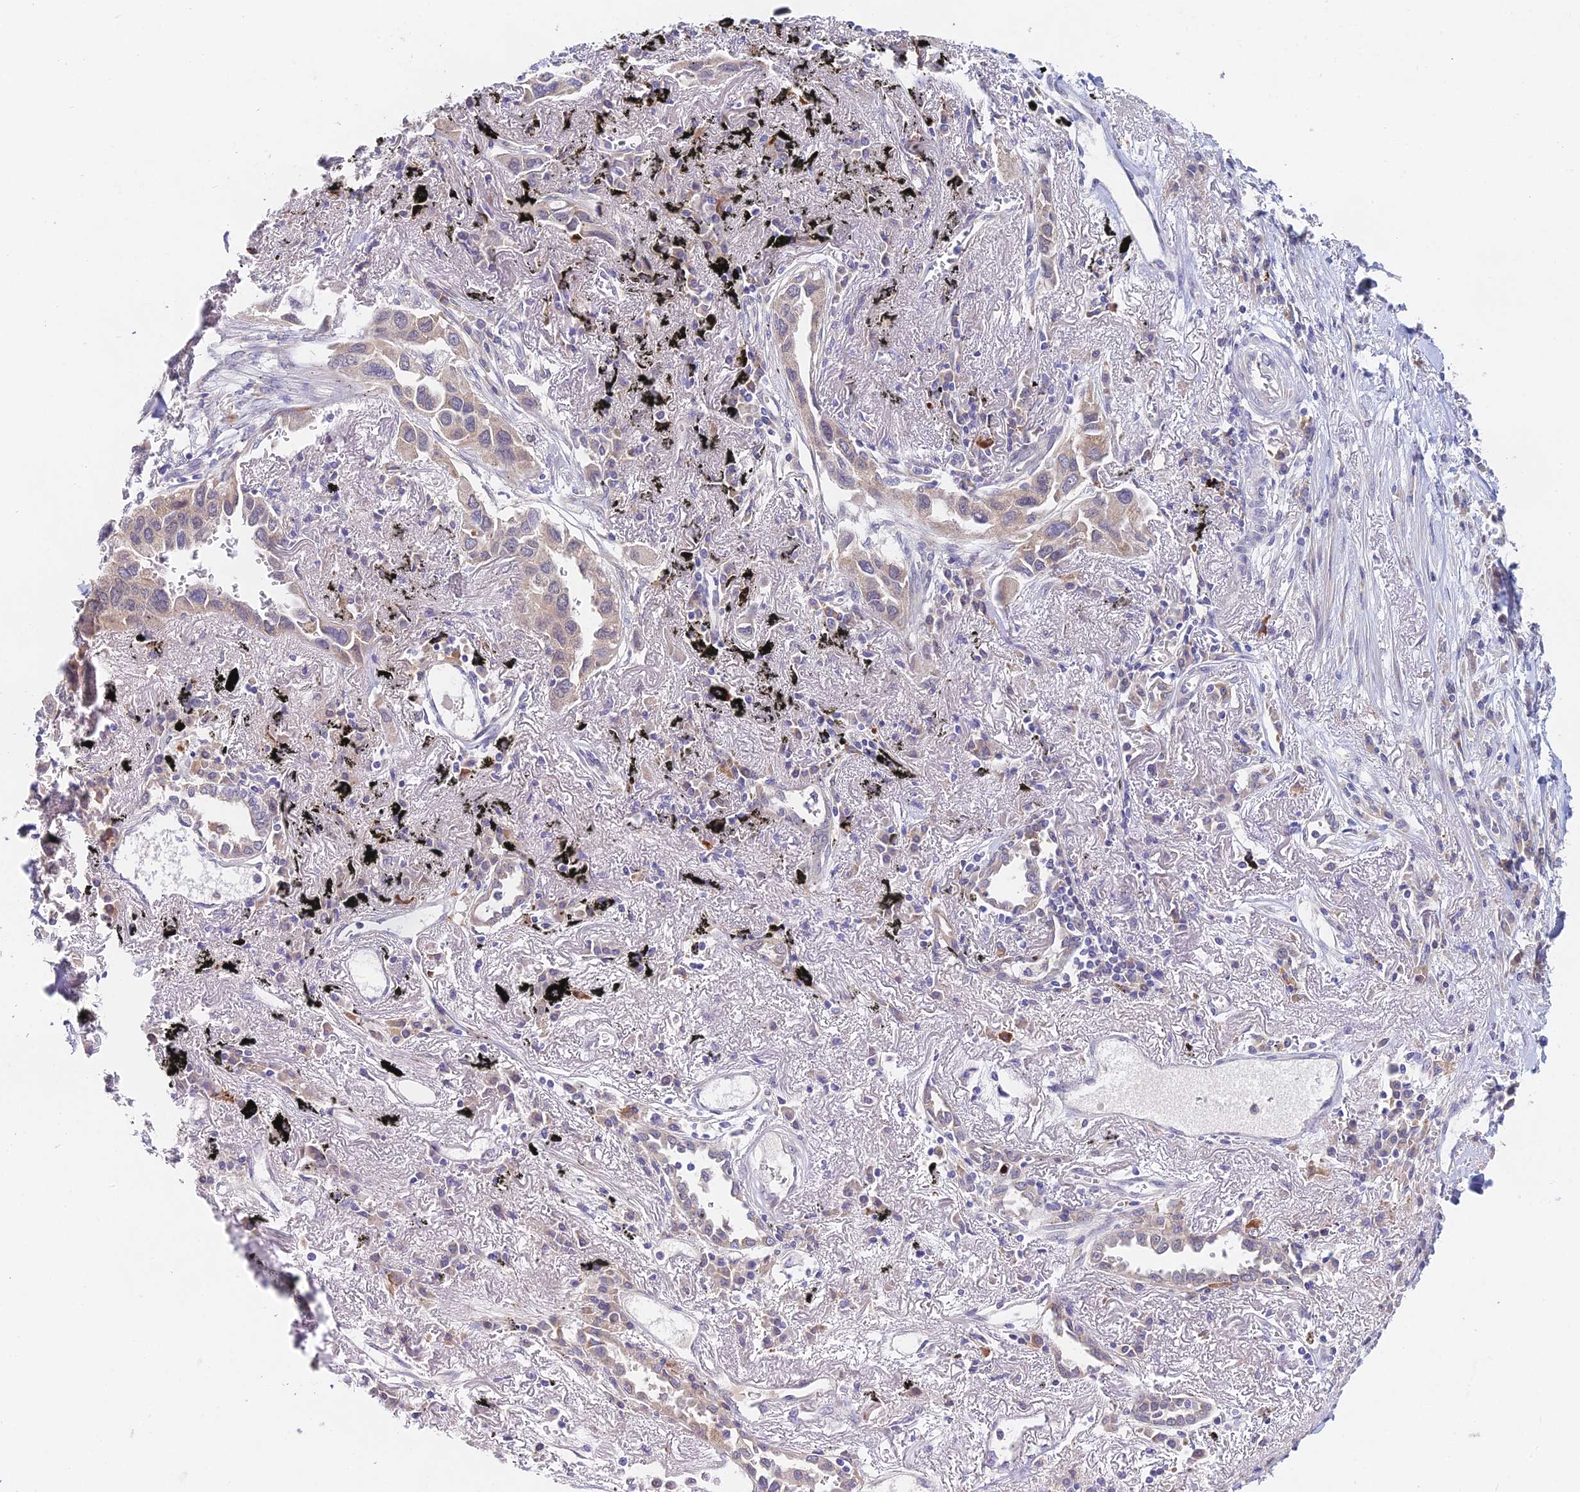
{"staining": {"intensity": "weak", "quantity": ">75%", "location": "cytoplasmic/membranous"}, "tissue": "lung cancer", "cell_type": "Tumor cells", "image_type": "cancer", "snomed": [{"axis": "morphology", "description": "Adenocarcinoma, NOS"}, {"axis": "topography", "description": "Lung"}], "caption": "A low amount of weak cytoplasmic/membranous staining is present in about >75% of tumor cells in adenocarcinoma (lung) tissue.", "gene": "WDR43", "patient": {"sex": "female", "age": 76}}